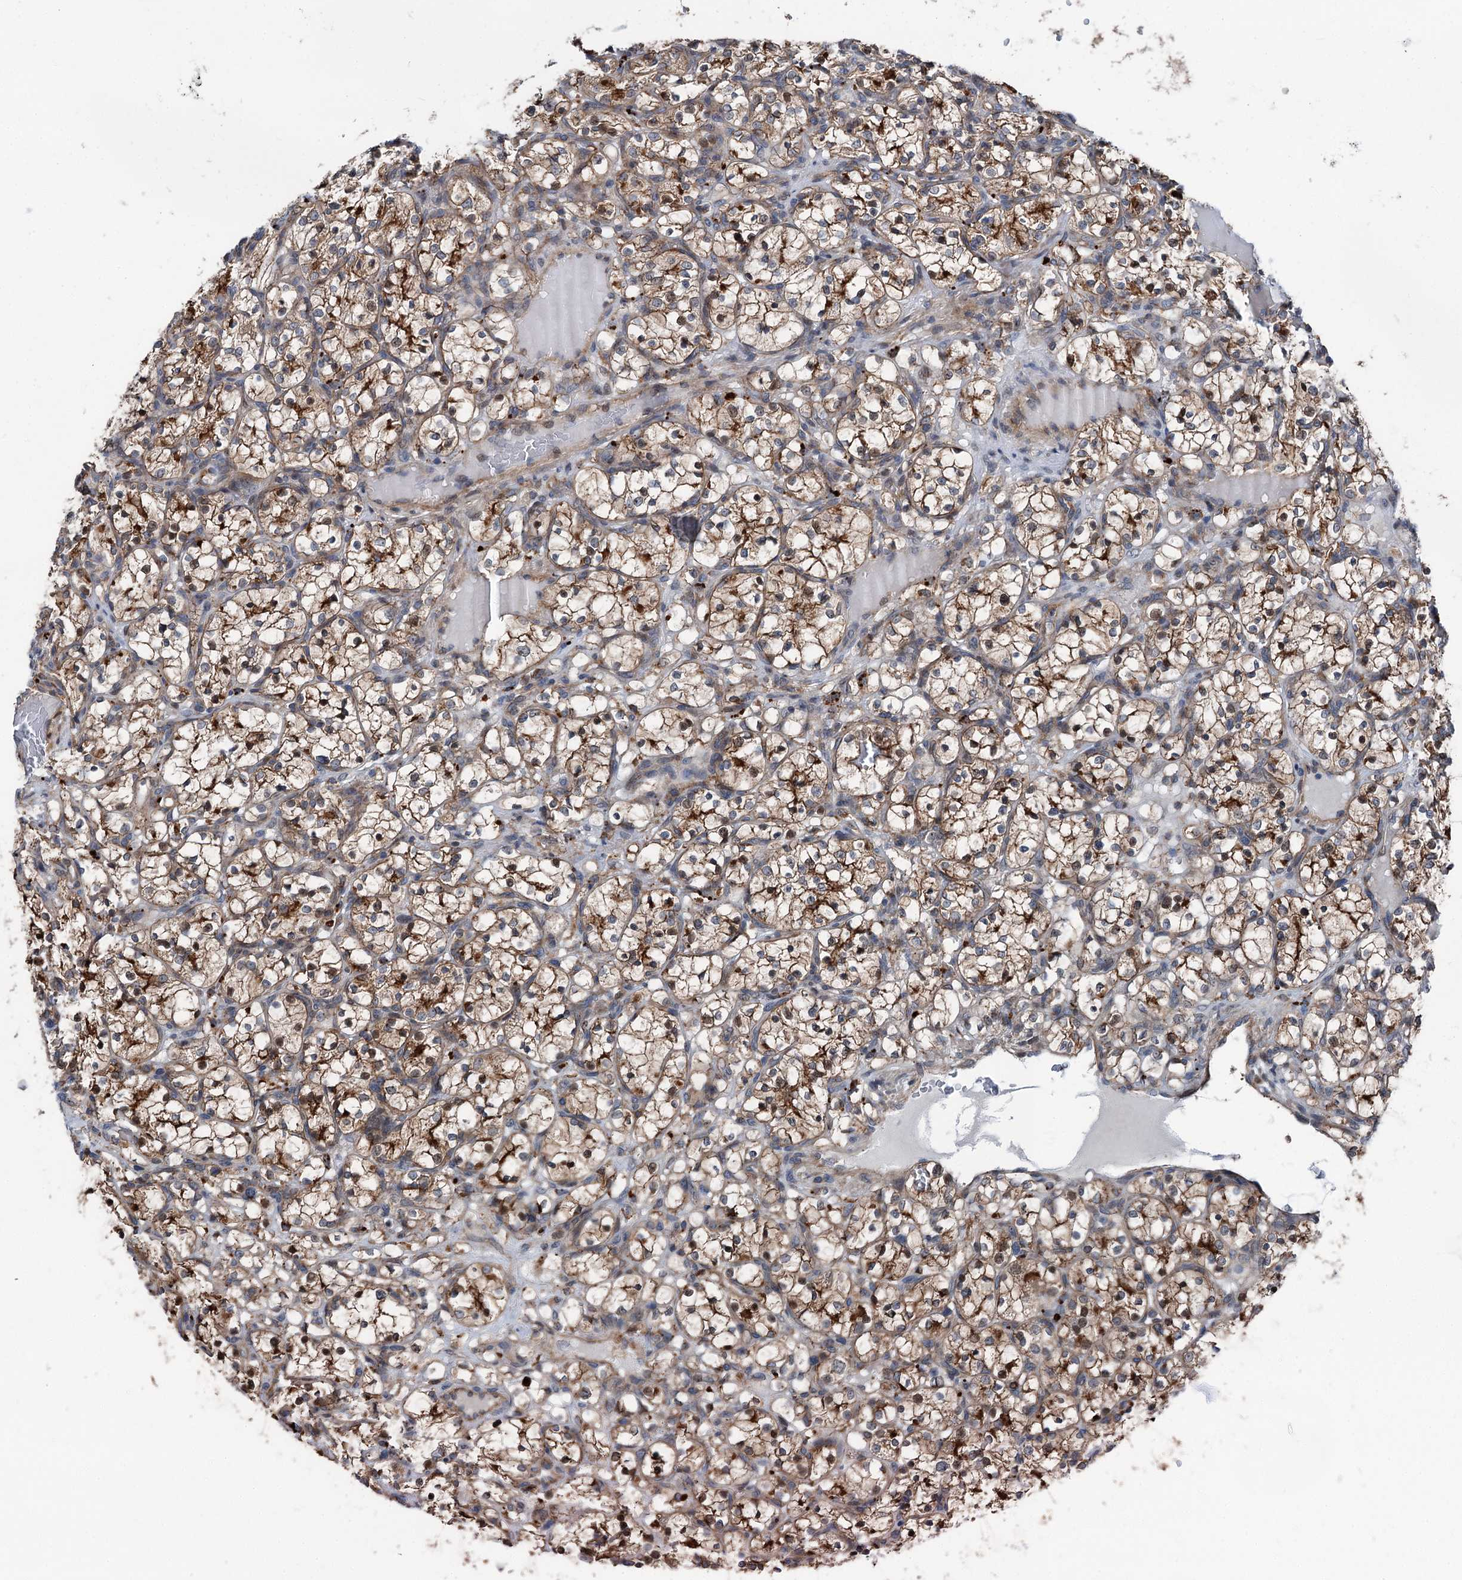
{"staining": {"intensity": "moderate", "quantity": ">75%", "location": "cytoplasmic/membranous"}, "tissue": "renal cancer", "cell_type": "Tumor cells", "image_type": "cancer", "snomed": [{"axis": "morphology", "description": "Adenocarcinoma, NOS"}, {"axis": "topography", "description": "Kidney"}], "caption": "Protein staining by IHC reveals moderate cytoplasmic/membranous positivity in approximately >75% of tumor cells in renal cancer (adenocarcinoma).", "gene": "POLR1D", "patient": {"sex": "female", "age": 69}}